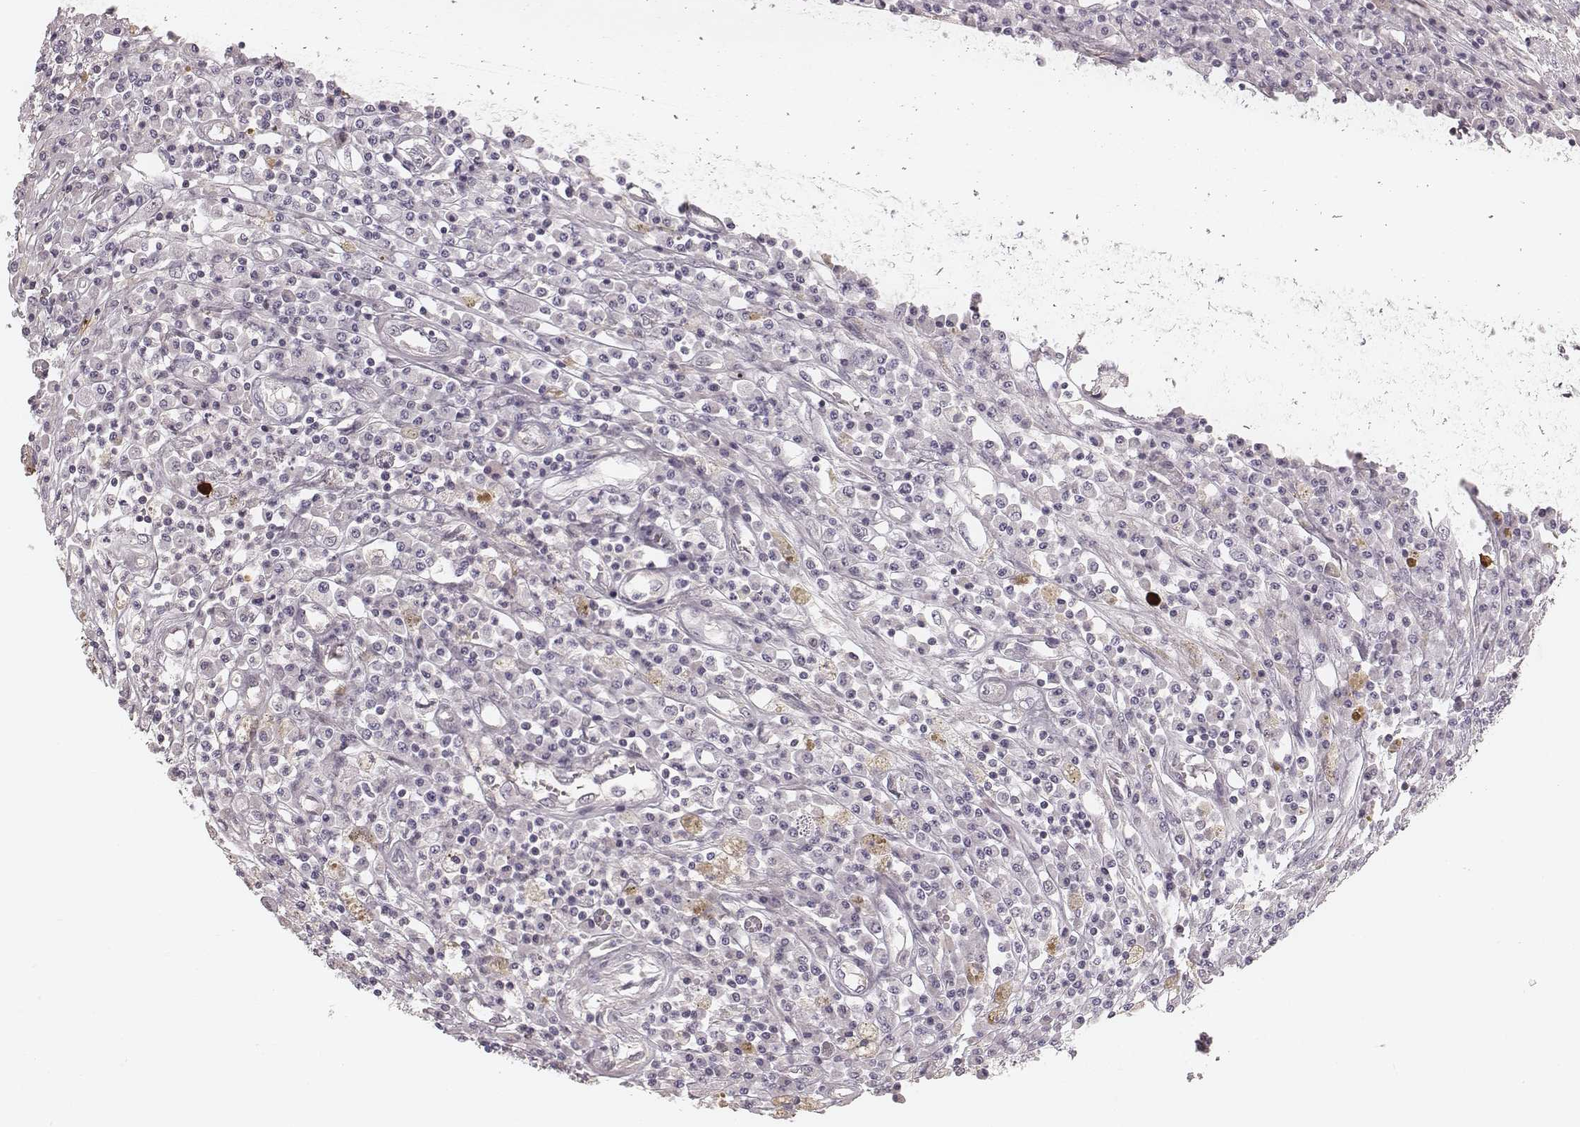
{"staining": {"intensity": "negative", "quantity": "none", "location": "none"}, "tissue": "colorectal cancer", "cell_type": "Tumor cells", "image_type": "cancer", "snomed": [{"axis": "morphology", "description": "Adenocarcinoma, NOS"}, {"axis": "topography", "description": "Rectum"}], "caption": "Tumor cells are negative for brown protein staining in adenocarcinoma (colorectal). Nuclei are stained in blue.", "gene": "S100Z", "patient": {"sex": "male", "age": 54}}